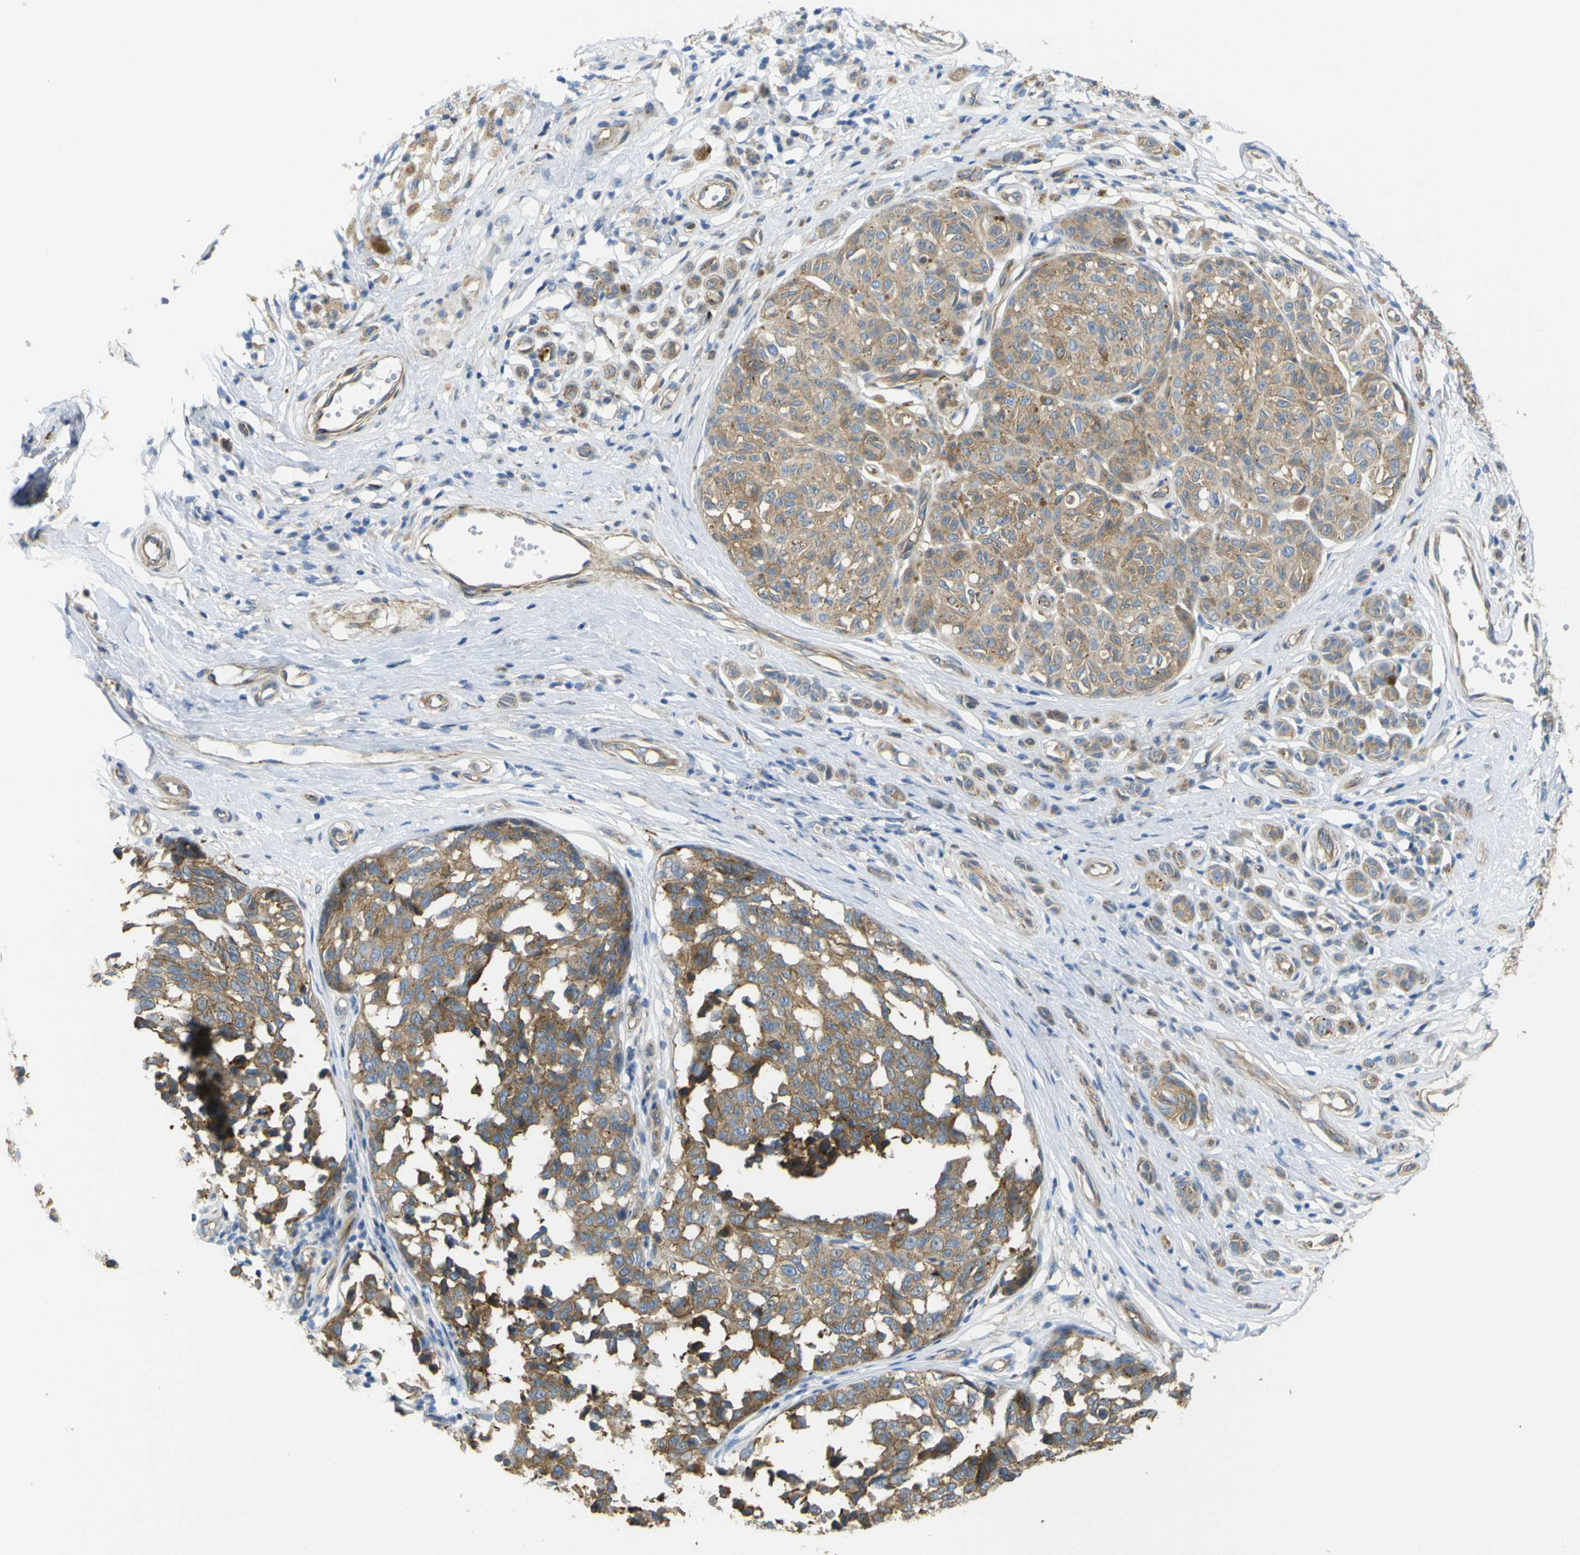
{"staining": {"intensity": "moderate", "quantity": ">75%", "location": "cytoplasmic/membranous"}, "tissue": "melanoma", "cell_type": "Tumor cells", "image_type": "cancer", "snomed": [{"axis": "morphology", "description": "Malignant melanoma, NOS"}, {"axis": "topography", "description": "Skin"}], "caption": "Malignant melanoma was stained to show a protein in brown. There is medium levels of moderate cytoplasmic/membranous positivity in approximately >75% of tumor cells. The staining was performed using DAB (3,3'-diaminobenzidine) to visualize the protein expression in brown, while the nuclei were stained in blue with hematoxylin (Magnification: 20x).", "gene": "SYPL1", "patient": {"sex": "female", "age": 64}}